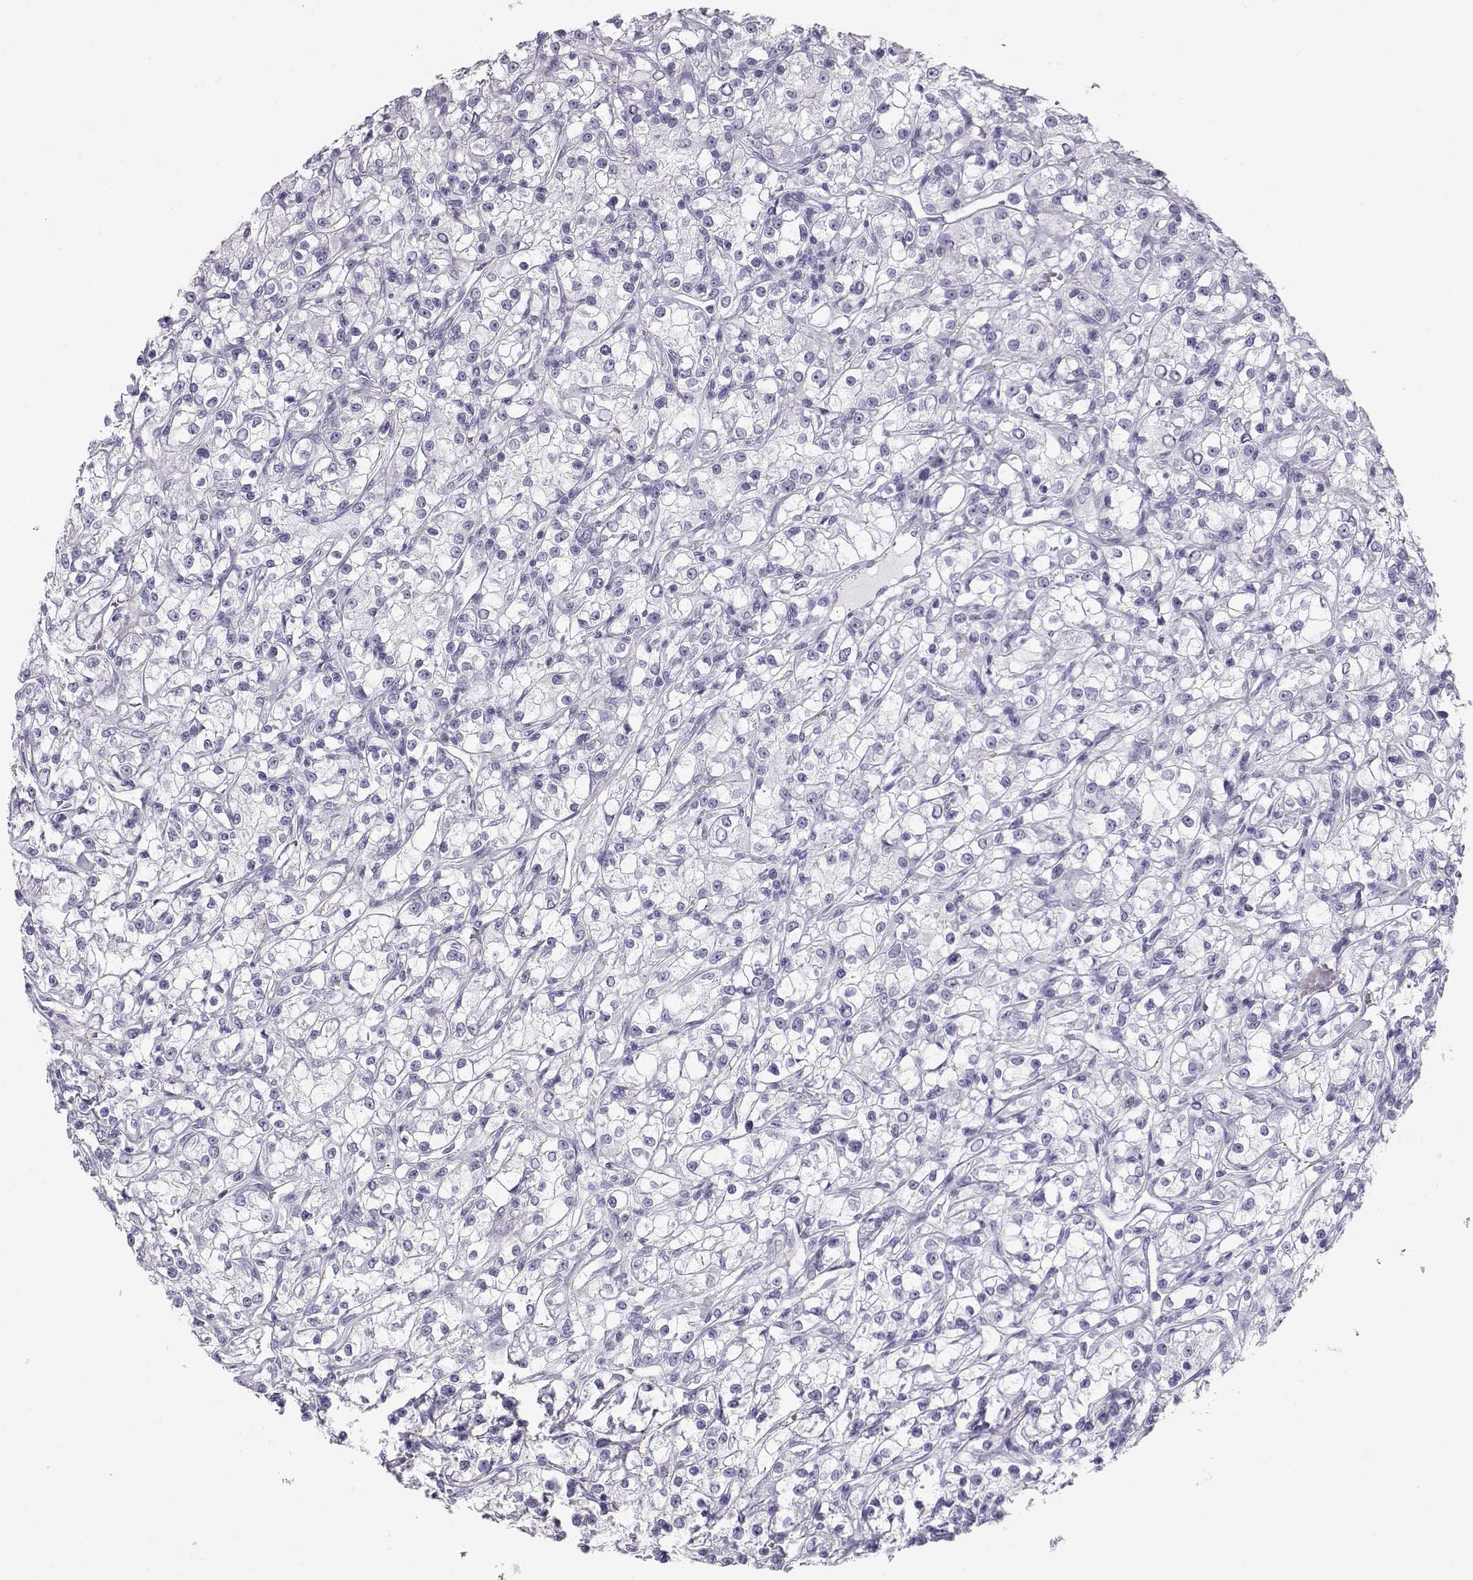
{"staining": {"intensity": "negative", "quantity": "none", "location": "none"}, "tissue": "renal cancer", "cell_type": "Tumor cells", "image_type": "cancer", "snomed": [{"axis": "morphology", "description": "Adenocarcinoma, NOS"}, {"axis": "topography", "description": "Kidney"}], "caption": "Tumor cells are negative for brown protein staining in renal cancer (adenocarcinoma).", "gene": "RD3", "patient": {"sex": "female", "age": 59}}